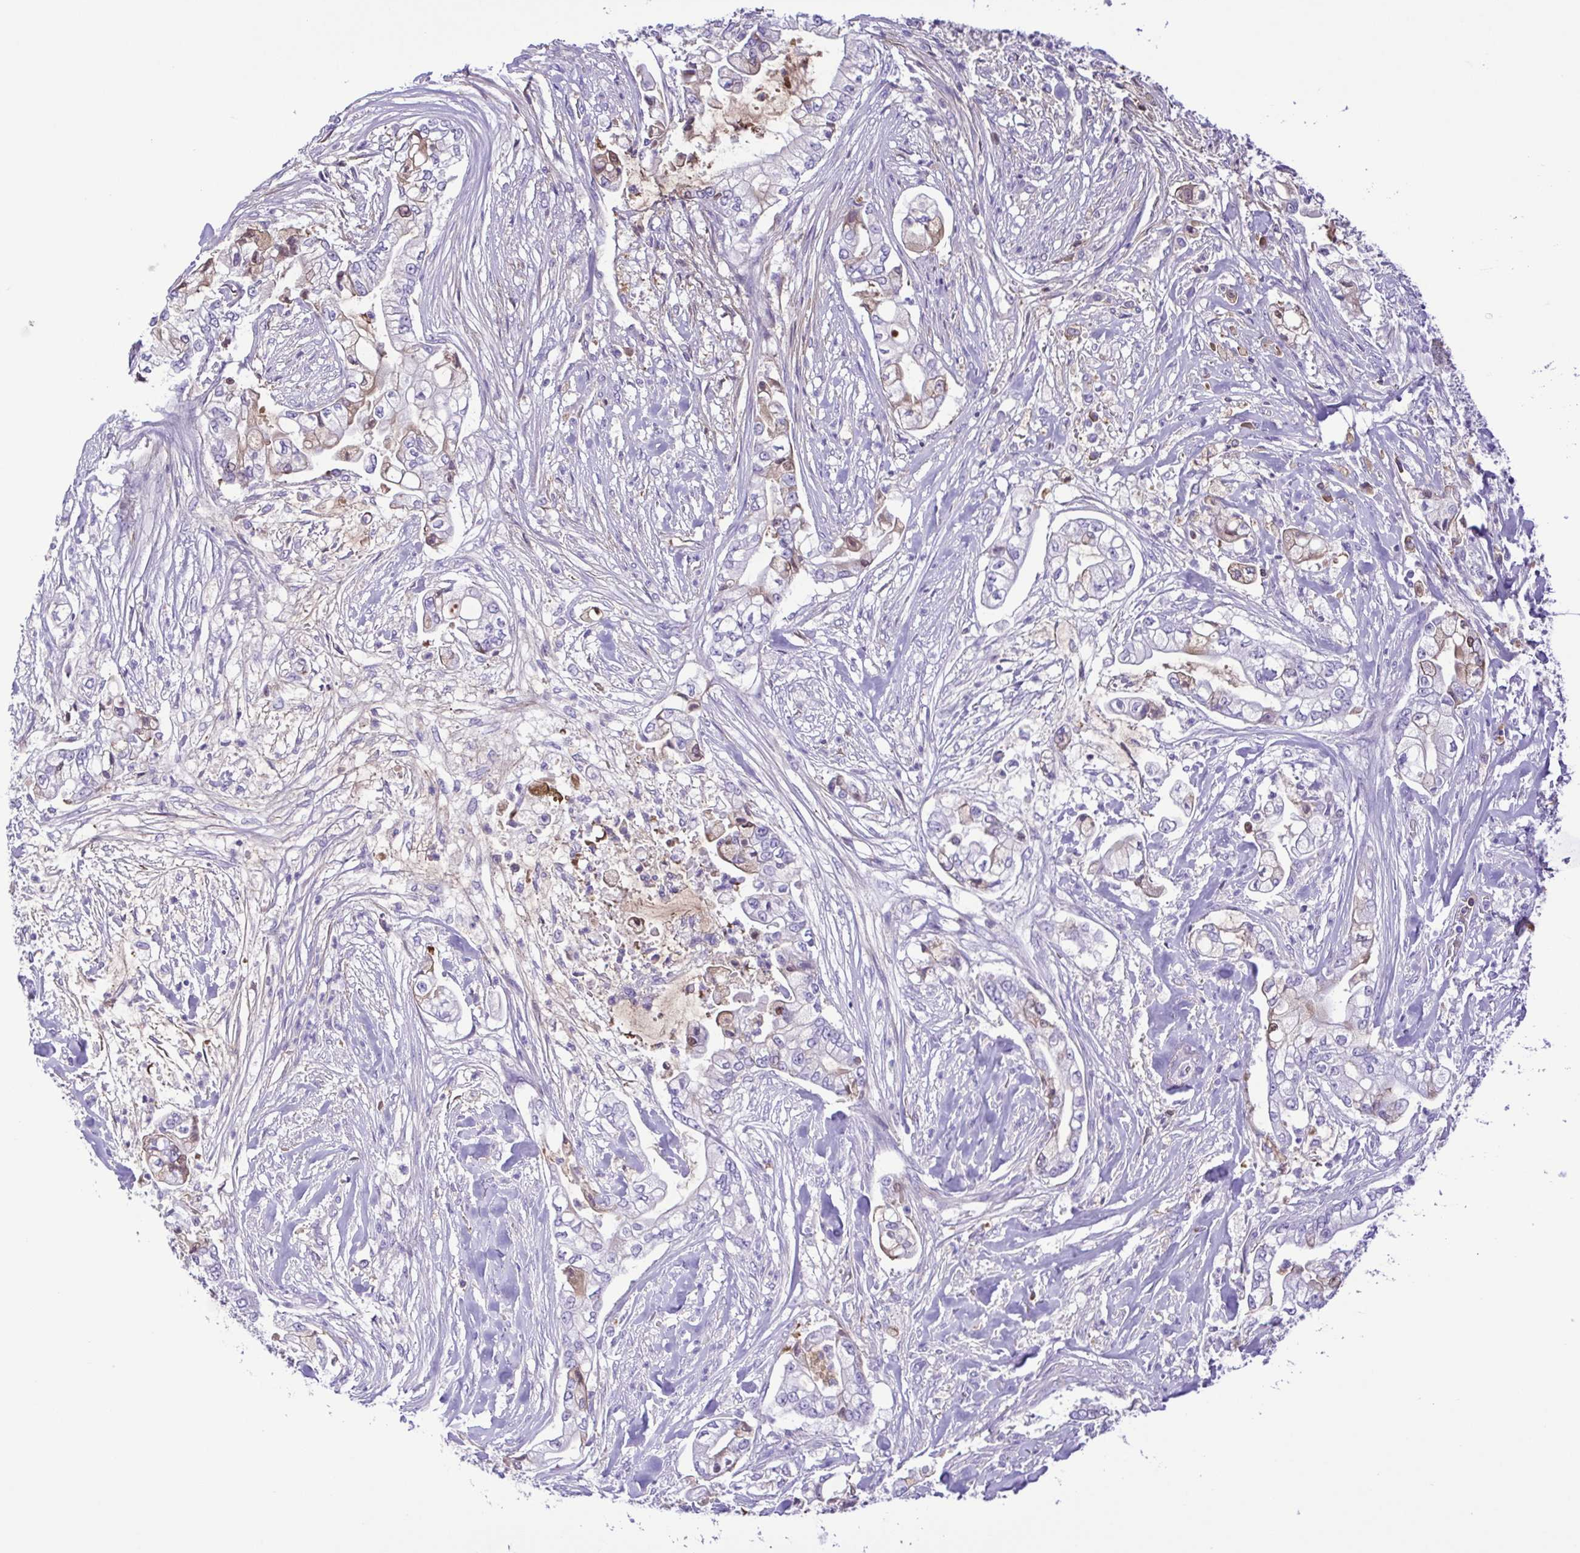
{"staining": {"intensity": "negative", "quantity": "none", "location": "none"}, "tissue": "pancreatic cancer", "cell_type": "Tumor cells", "image_type": "cancer", "snomed": [{"axis": "morphology", "description": "Adenocarcinoma, NOS"}, {"axis": "topography", "description": "Pancreas"}], "caption": "Pancreatic adenocarcinoma was stained to show a protein in brown. There is no significant staining in tumor cells.", "gene": "IGFL1", "patient": {"sex": "female", "age": 69}}